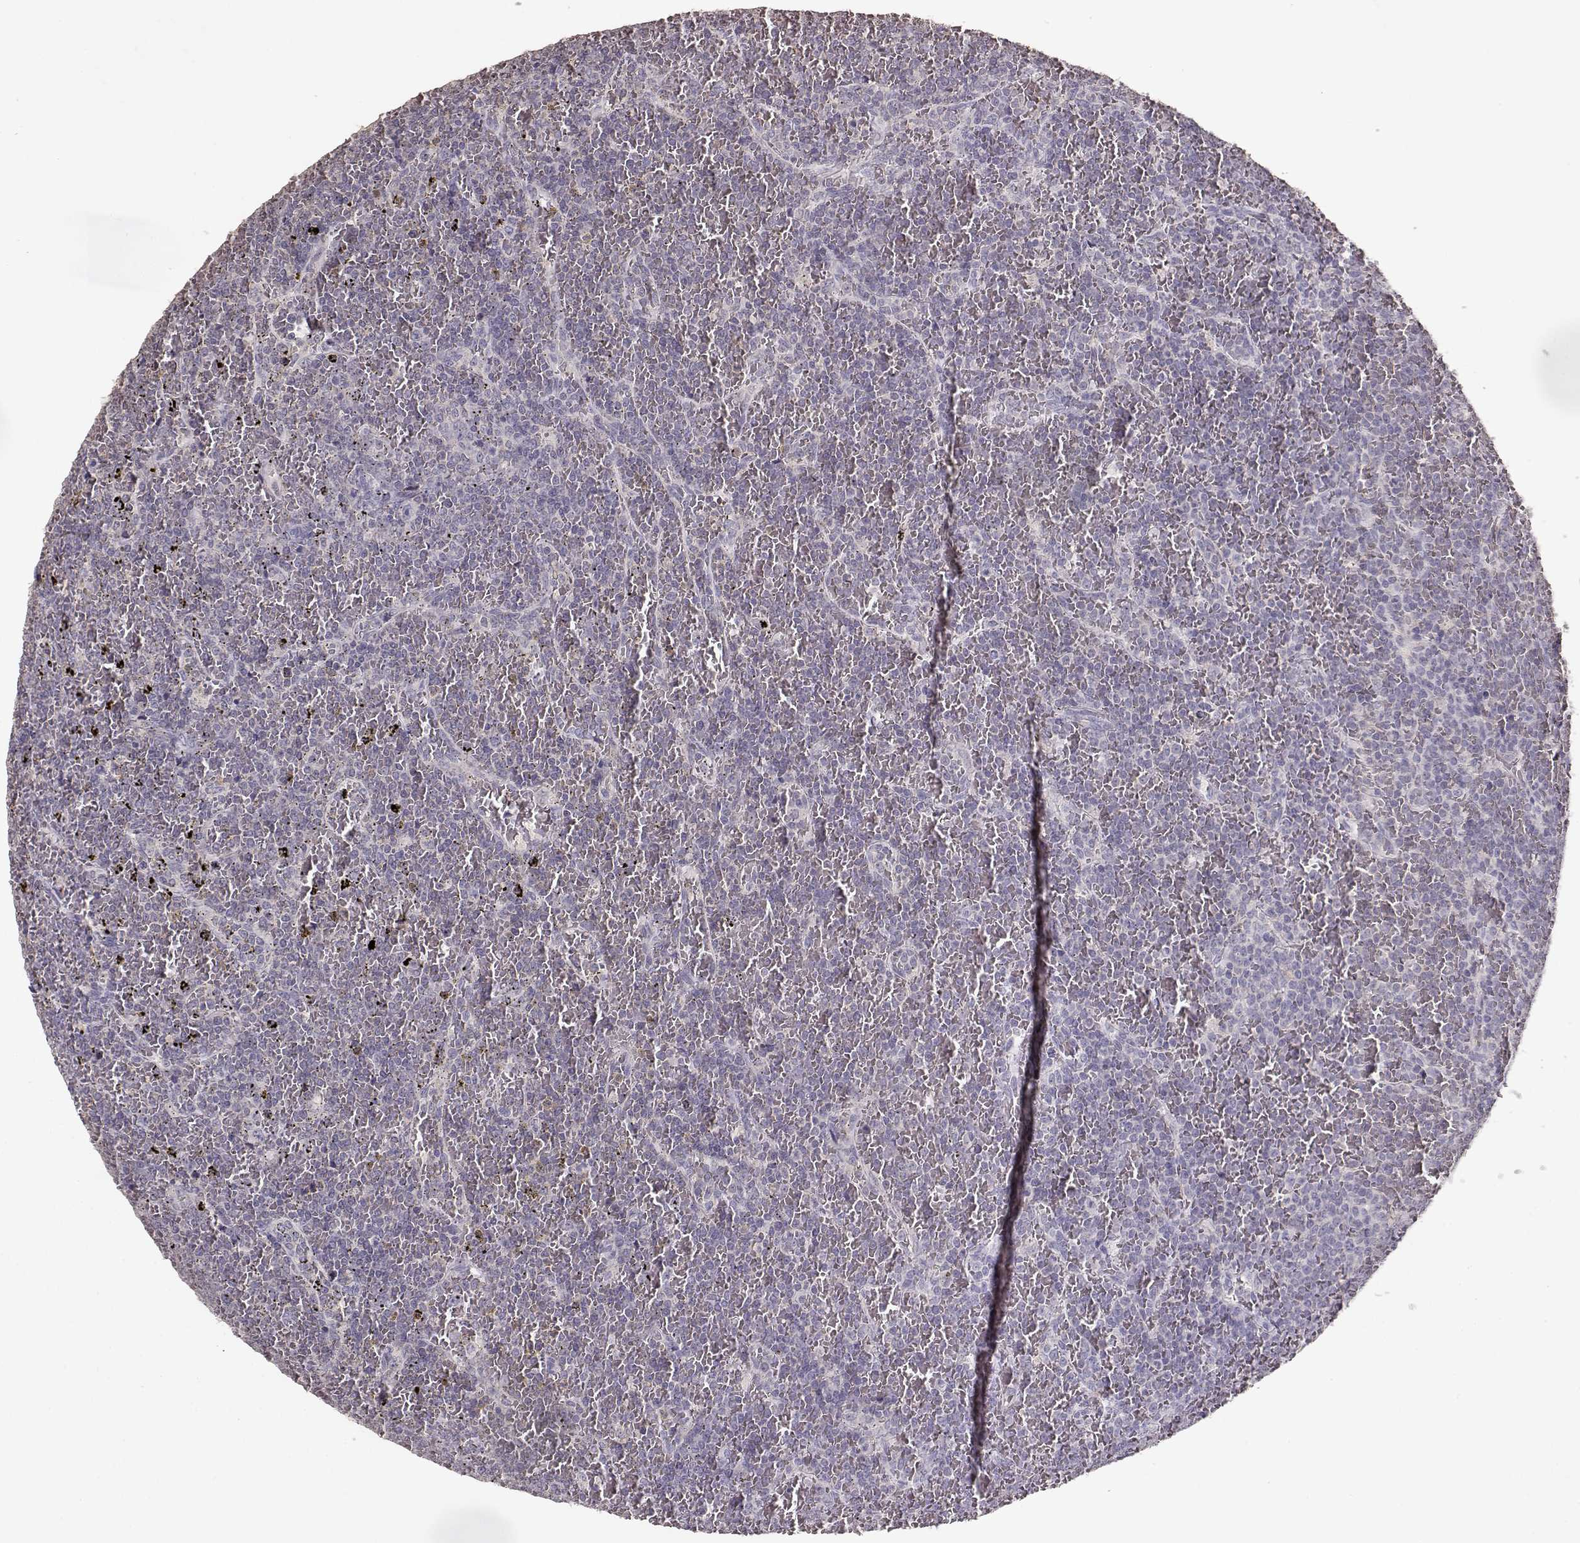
{"staining": {"intensity": "negative", "quantity": "none", "location": "none"}, "tissue": "lymphoma", "cell_type": "Tumor cells", "image_type": "cancer", "snomed": [{"axis": "morphology", "description": "Malignant lymphoma, non-Hodgkin's type, Low grade"}, {"axis": "topography", "description": "Spleen"}], "caption": "IHC of low-grade malignant lymphoma, non-Hodgkin's type shows no expression in tumor cells.", "gene": "UROC1", "patient": {"sex": "female", "age": 77}}